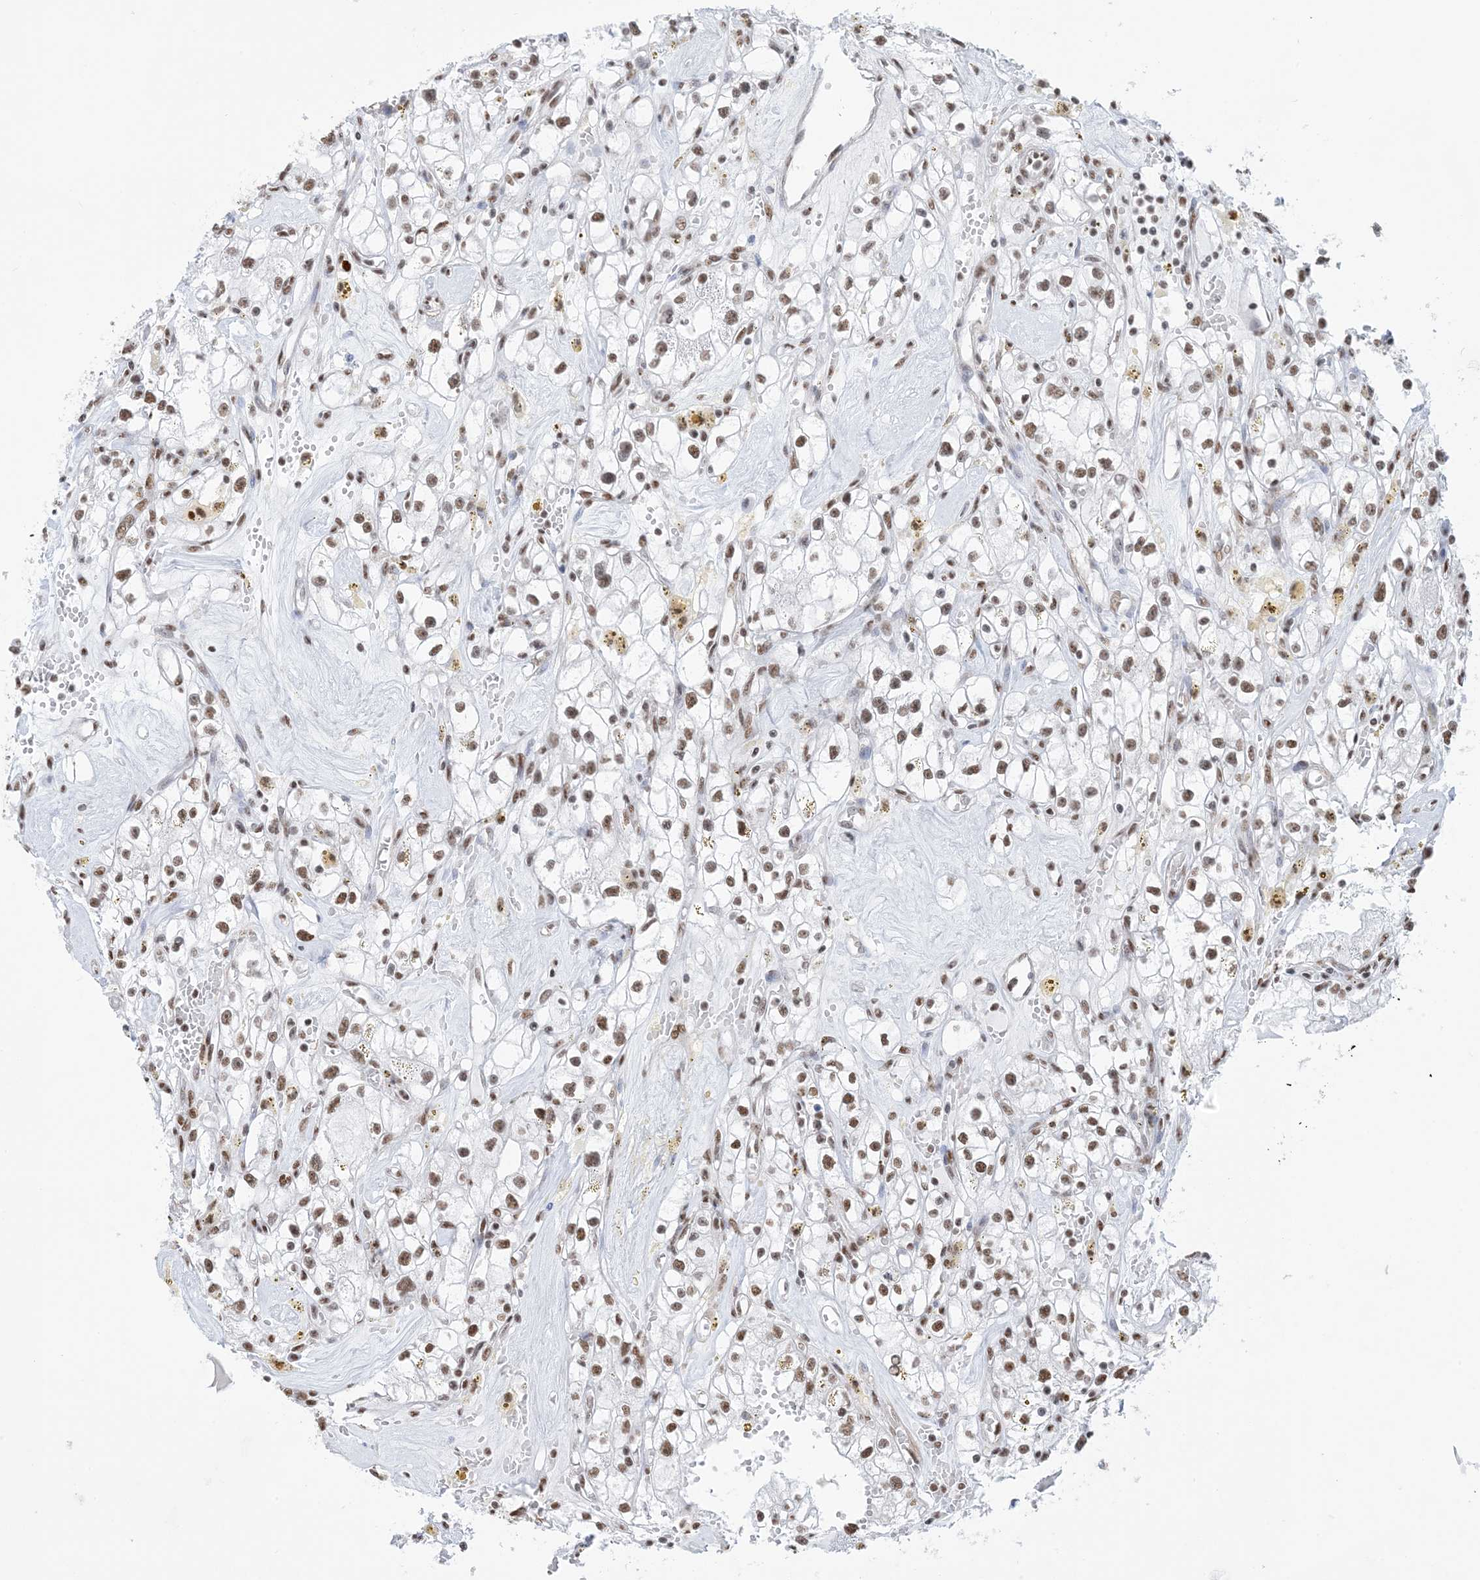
{"staining": {"intensity": "moderate", "quantity": ">75%", "location": "nuclear"}, "tissue": "renal cancer", "cell_type": "Tumor cells", "image_type": "cancer", "snomed": [{"axis": "morphology", "description": "Adenocarcinoma, NOS"}, {"axis": "topography", "description": "Kidney"}], "caption": "Renal cancer was stained to show a protein in brown. There is medium levels of moderate nuclear staining in about >75% of tumor cells.", "gene": "ZNF792", "patient": {"sex": "male", "age": 56}}